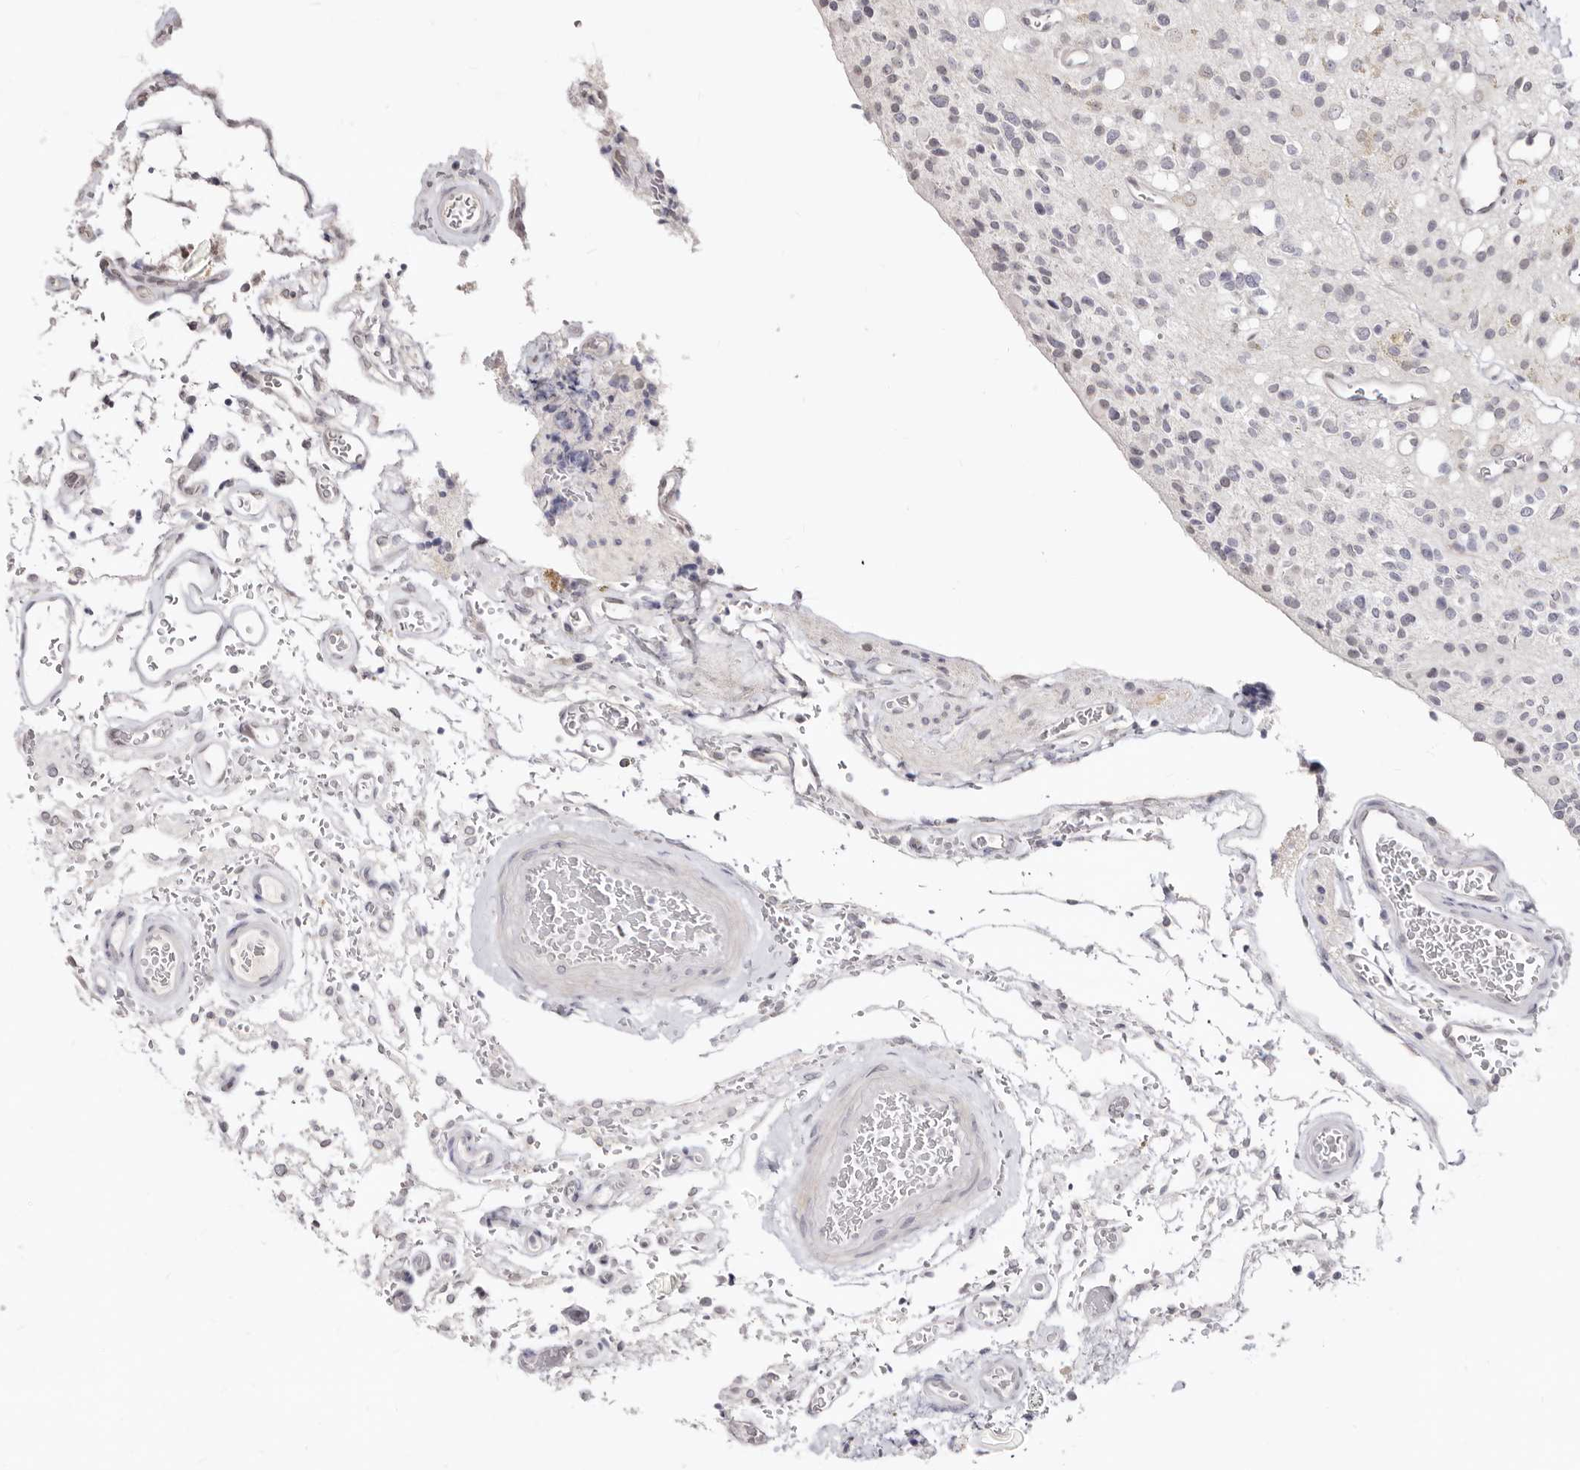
{"staining": {"intensity": "weak", "quantity": "<25%", "location": "nuclear"}, "tissue": "glioma", "cell_type": "Tumor cells", "image_type": "cancer", "snomed": [{"axis": "morphology", "description": "Glioma, malignant, High grade"}, {"axis": "topography", "description": "Brain"}], "caption": "Tumor cells are negative for brown protein staining in glioma. The staining was performed using DAB (3,3'-diaminobenzidine) to visualize the protein expression in brown, while the nuclei were stained in blue with hematoxylin (Magnification: 20x).", "gene": "LCORL", "patient": {"sex": "male", "age": 34}}